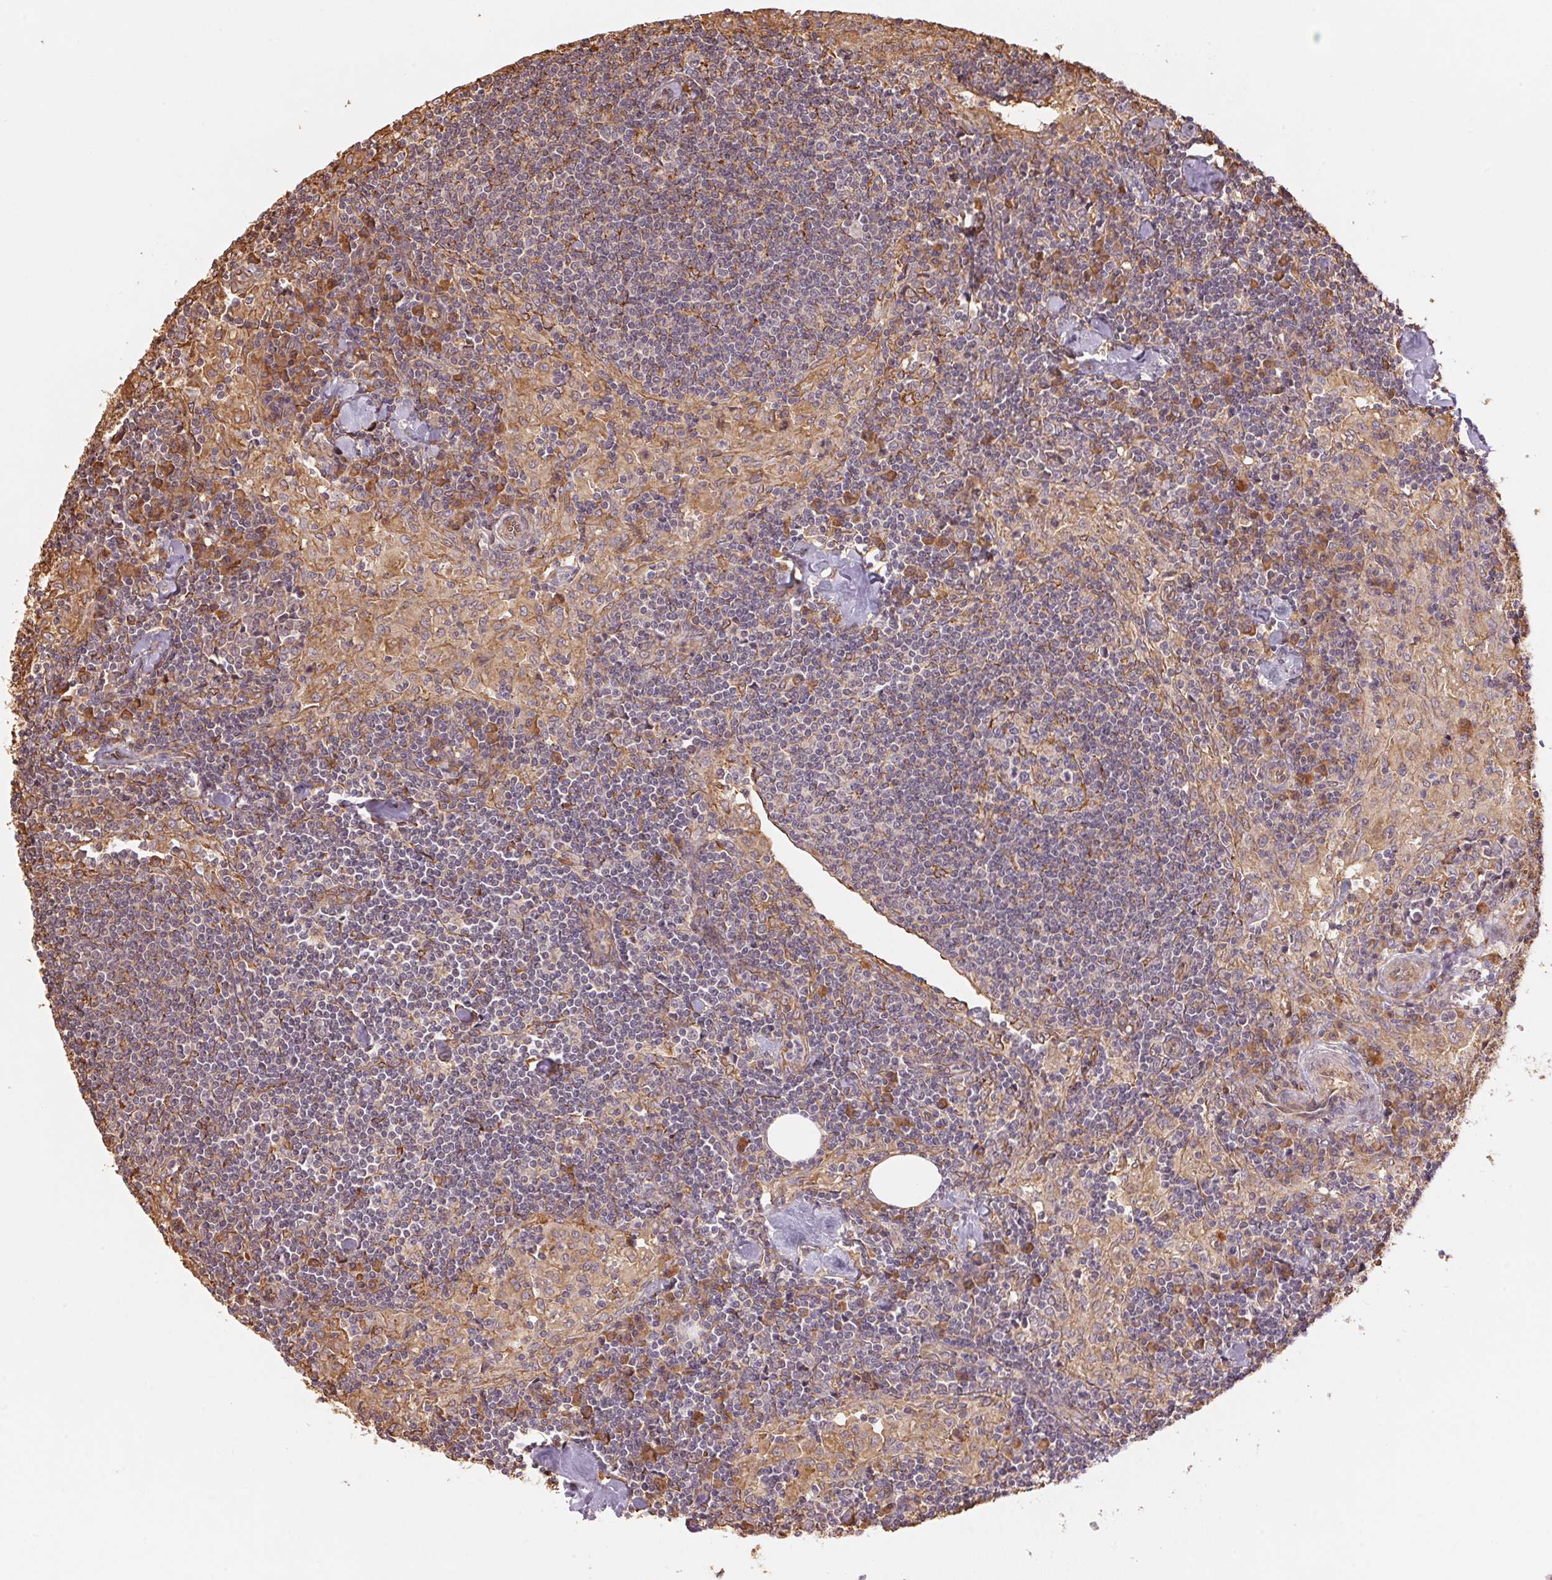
{"staining": {"intensity": "negative", "quantity": "none", "location": "none"}, "tissue": "lymph node", "cell_type": "Germinal center cells", "image_type": "normal", "snomed": [{"axis": "morphology", "description": "Normal tissue, NOS"}, {"axis": "topography", "description": "Lymph node"}], "caption": "Immunohistochemistry (IHC) image of benign lymph node: lymph node stained with DAB exhibits no significant protein expression in germinal center cells. The staining was performed using DAB (3,3'-diaminobenzidine) to visualize the protein expression in brown, while the nuclei were stained in blue with hematoxylin (Magnification: 20x).", "gene": "C6orf163", "patient": {"sex": "male", "age": 55}}